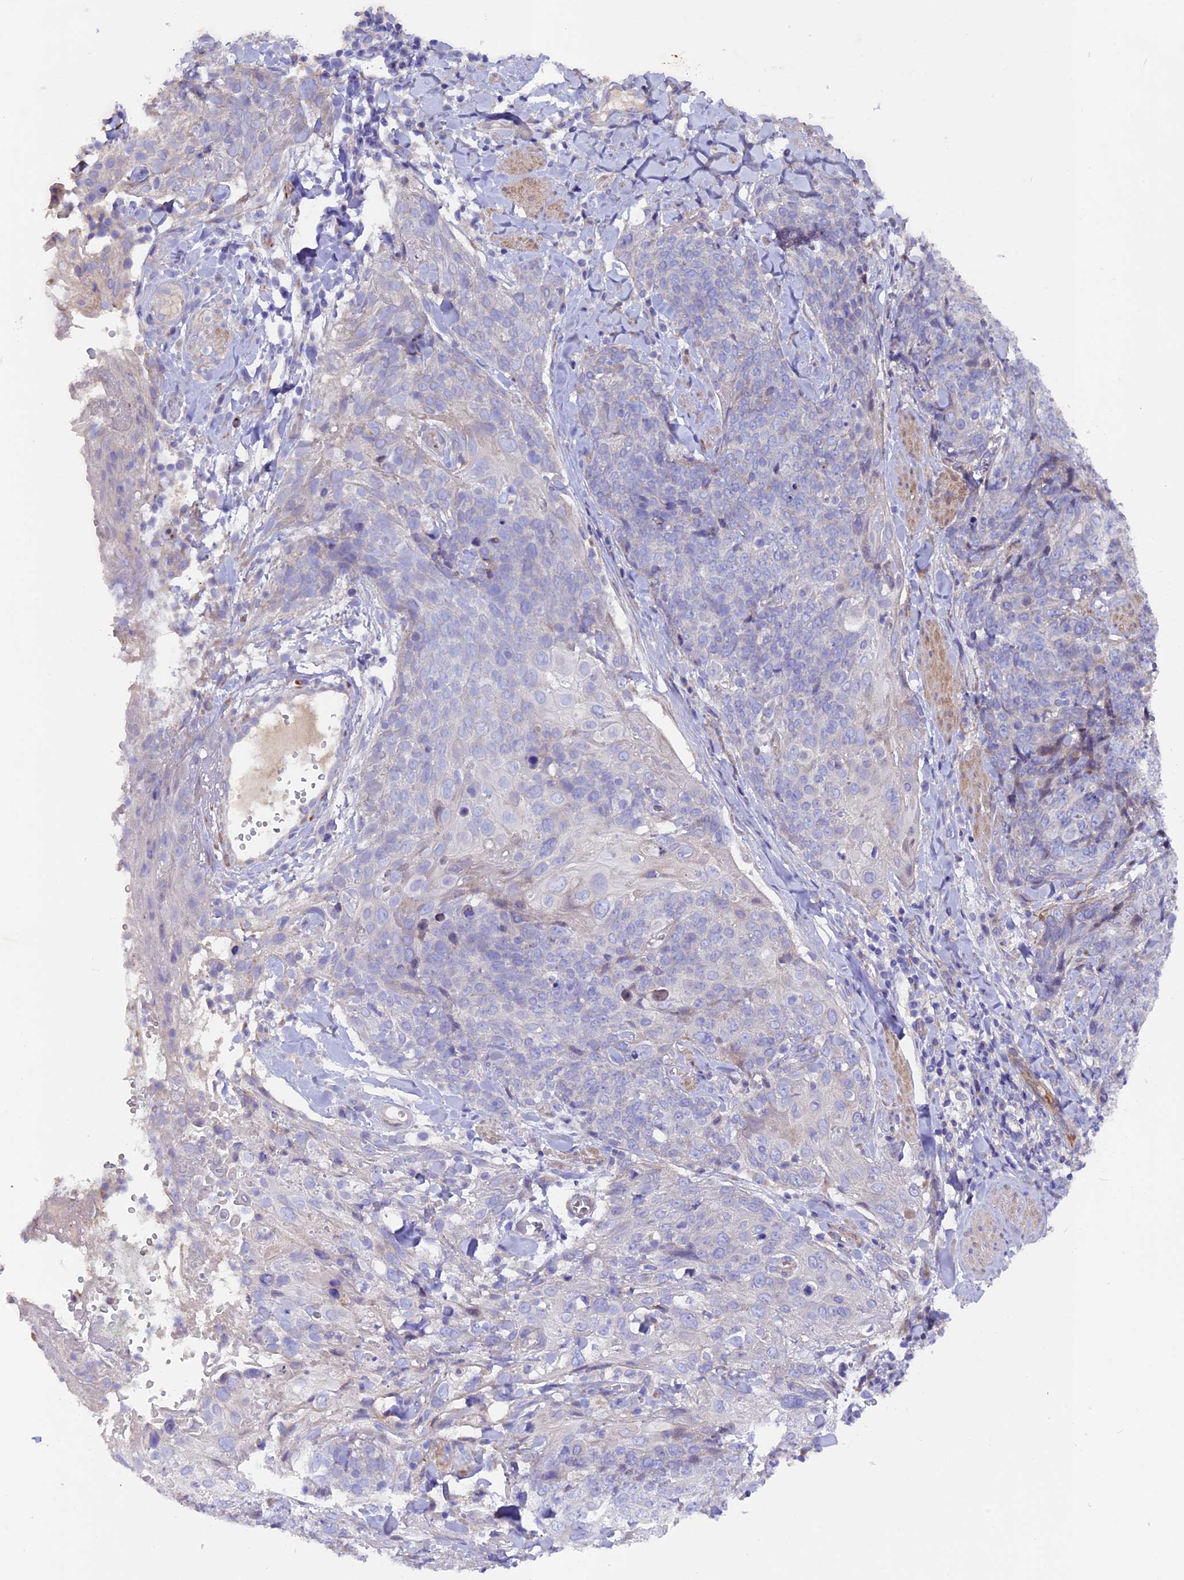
{"staining": {"intensity": "negative", "quantity": "none", "location": "none"}, "tissue": "skin cancer", "cell_type": "Tumor cells", "image_type": "cancer", "snomed": [{"axis": "morphology", "description": "Squamous cell carcinoma, NOS"}, {"axis": "topography", "description": "Skin"}, {"axis": "topography", "description": "Vulva"}], "caption": "High magnification brightfield microscopy of skin cancer (squamous cell carcinoma) stained with DAB (3,3'-diaminobenzidine) (brown) and counterstained with hematoxylin (blue): tumor cells show no significant expression.", "gene": "PIGU", "patient": {"sex": "female", "age": 85}}